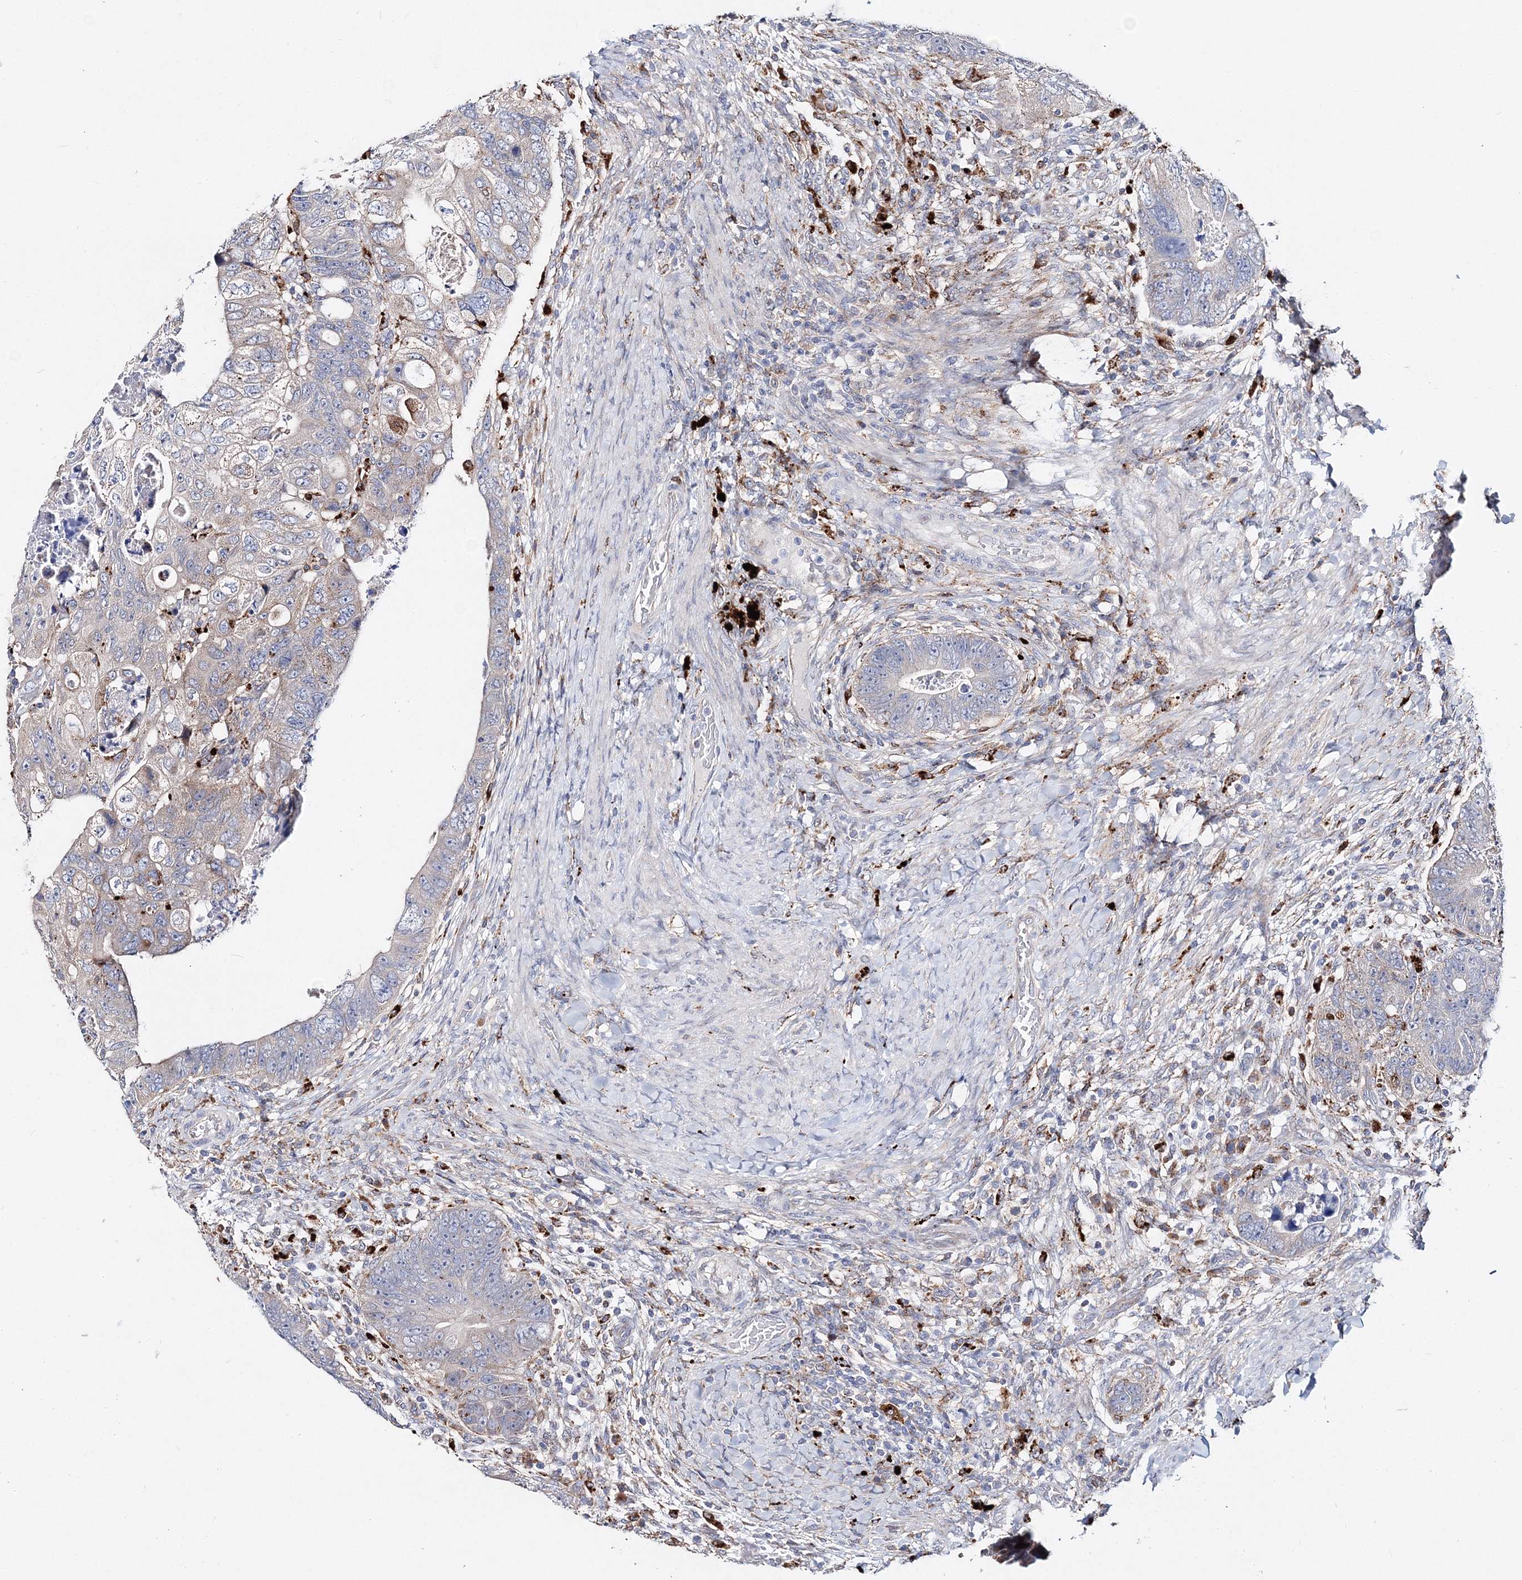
{"staining": {"intensity": "weak", "quantity": "25%-75%", "location": "cytoplasmic/membranous"}, "tissue": "colorectal cancer", "cell_type": "Tumor cells", "image_type": "cancer", "snomed": [{"axis": "morphology", "description": "Adenocarcinoma, NOS"}, {"axis": "topography", "description": "Rectum"}], "caption": "This image exhibits colorectal cancer stained with immunohistochemistry to label a protein in brown. The cytoplasmic/membranous of tumor cells show weak positivity for the protein. Nuclei are counter-stained blue.", "gene": "C3orf38", "patient": {"sex": "male", "age": 59}}